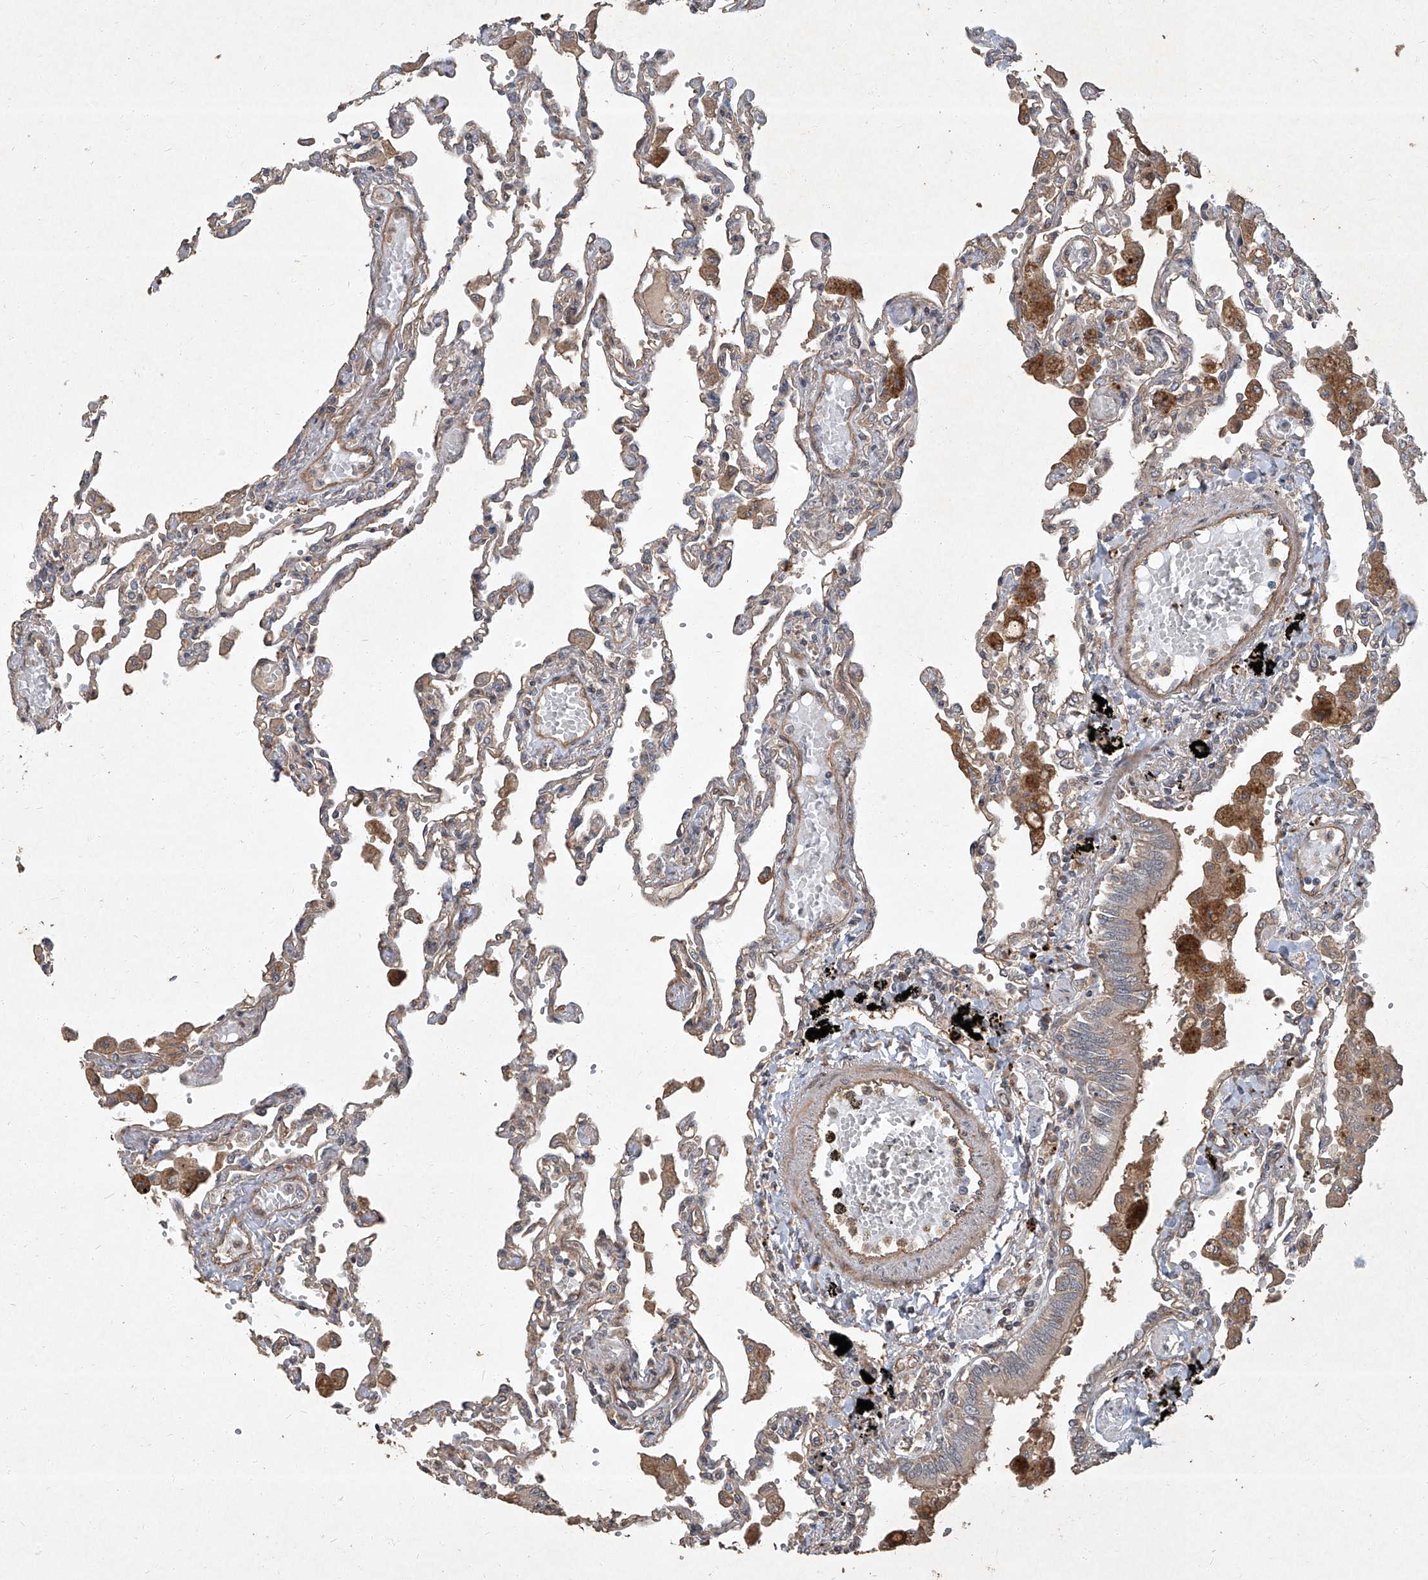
{"staining": {"intensity": "weak", "quantity": "25%-75%", "location": "cytoplasmic/membranous"}, "tissue": "lung", "cell_type": "Alveolar cells", "image_type": "normal", "snomed": [{"axis": "morphology", "description": "Normal tissue, NOS"}, {"axis": "topography", "description": "Bronchus"}, {"axis": "topography", "description": "Lung"}], "caption": "The micrograph exhibits immunohistochemical staining of normal lung. There is weak cytoplasmic/membranous positivity is seen in about 25%-75% of alveolar cells.", "gene": "CCN1", "patient": {"sex": "female", "age": 49}}